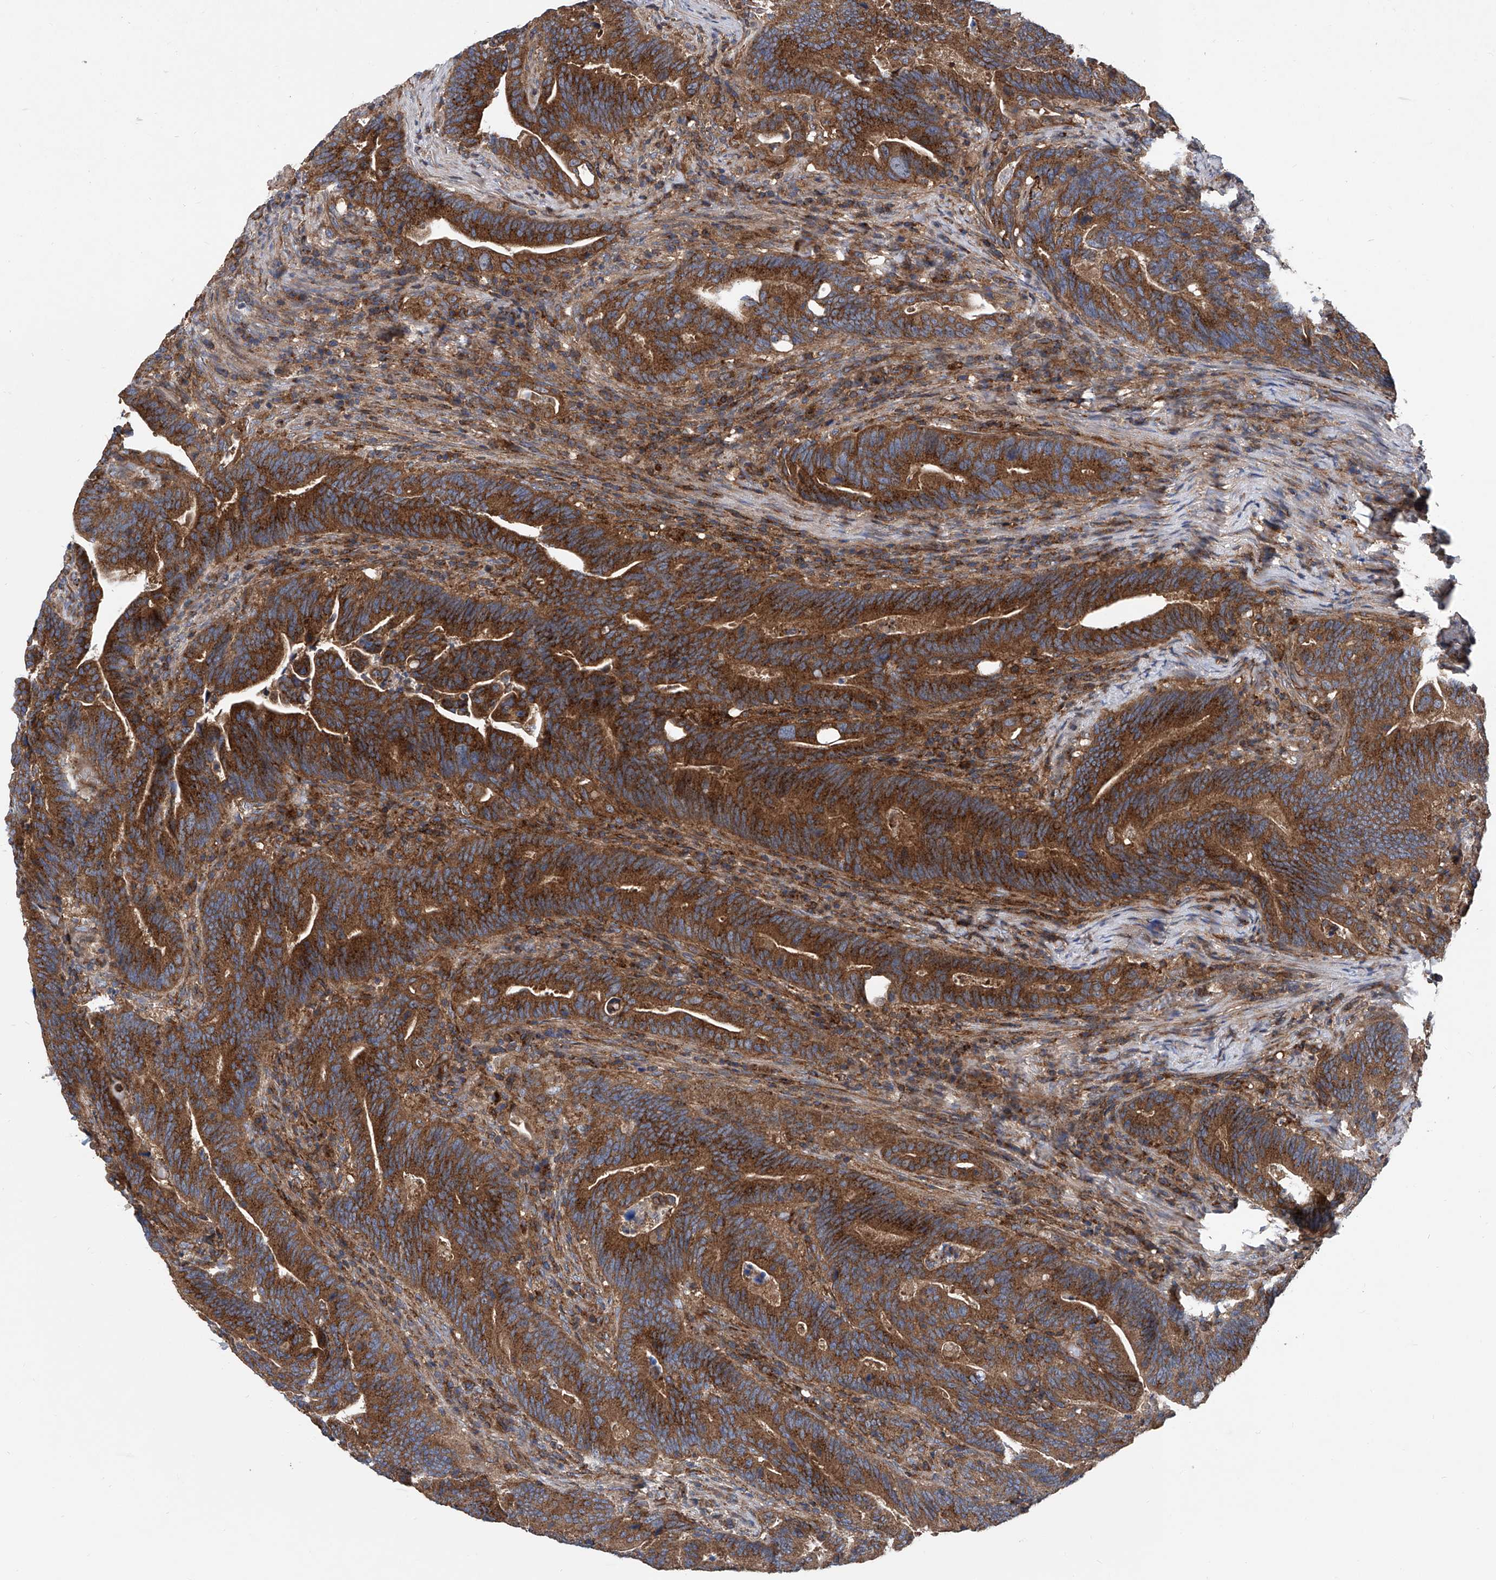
{"staining": {"intensity": "strong", "quantity": ">75%", "location": "cytoplasmic/membranous"}, "tissue": "colorectal cancer", "cell_type": "Tumor cells", "image_type": "cancer", "snomed": [{"axis": "morphology", "description": "Adenocarcinoma, NOS"}, {"axis": "topography", "description": "Colon"}], "caption": "Protein staining exhibits strong cytoplasmic/membranous expression in approximately >75% of tumor cells in colorectal adenocarcinoma.", "gene": "SMAP1", "patient": {"sex": "female", "age": 66}}